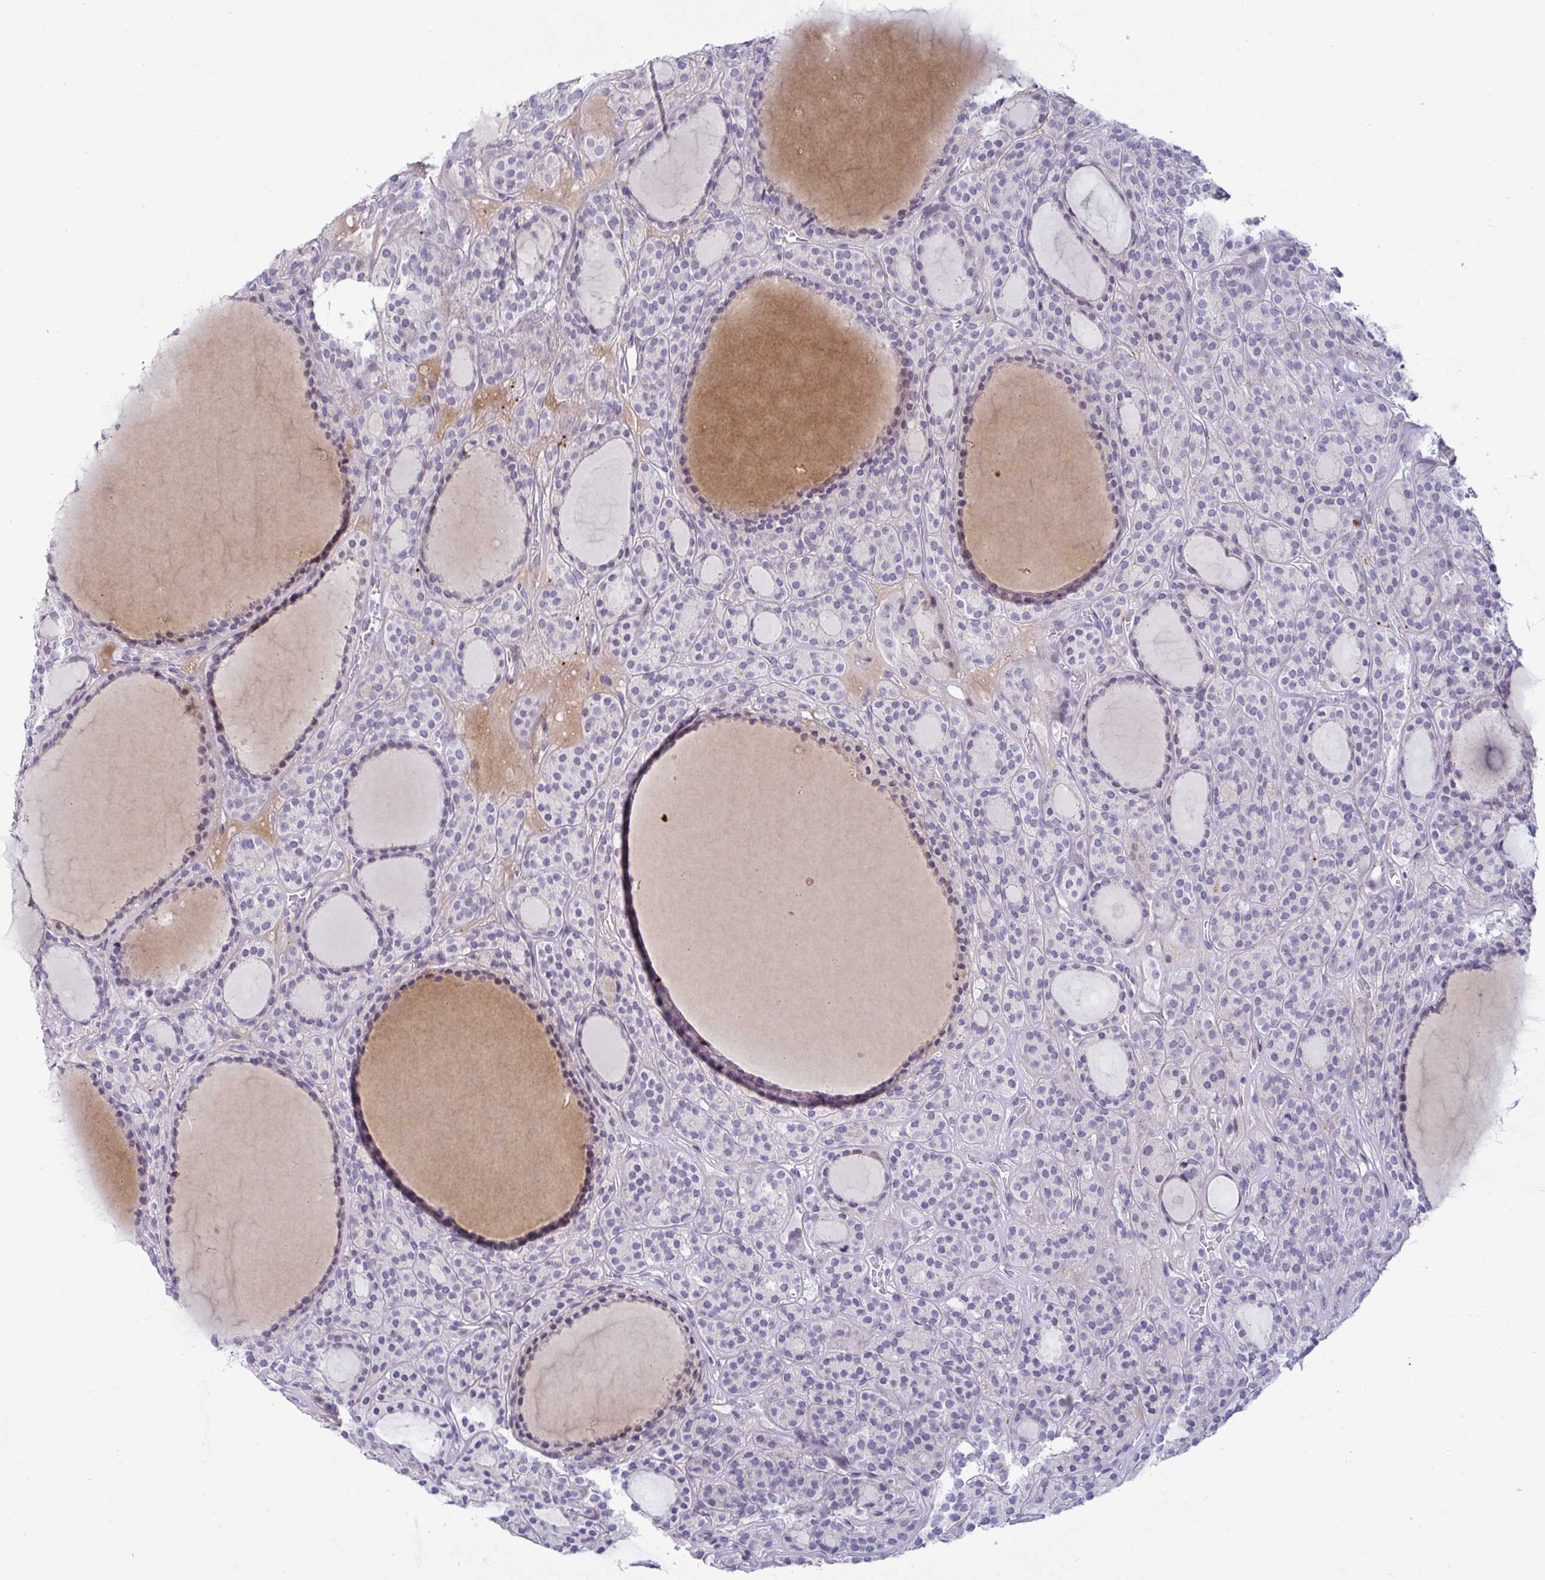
{"staining": {"intensity": "negative", "quantity": "none", "location": "none"}, "tissue": "thyroid cancer", "cell_type": "Tumor cells", "image_type": "cancer", "snomed": [{"axis": "morphology", "description": "Follicular adenoma carcinoma, NOS"}, {"axis": "topography", "description": "Thyroid gland"}], "caption": "IHC of human follicular adenoma carcinoma (thyroid) exhibits no staining in tumor cells.", "gene": "GSTM1", "patient": {"sex": "female", "age": 63}}